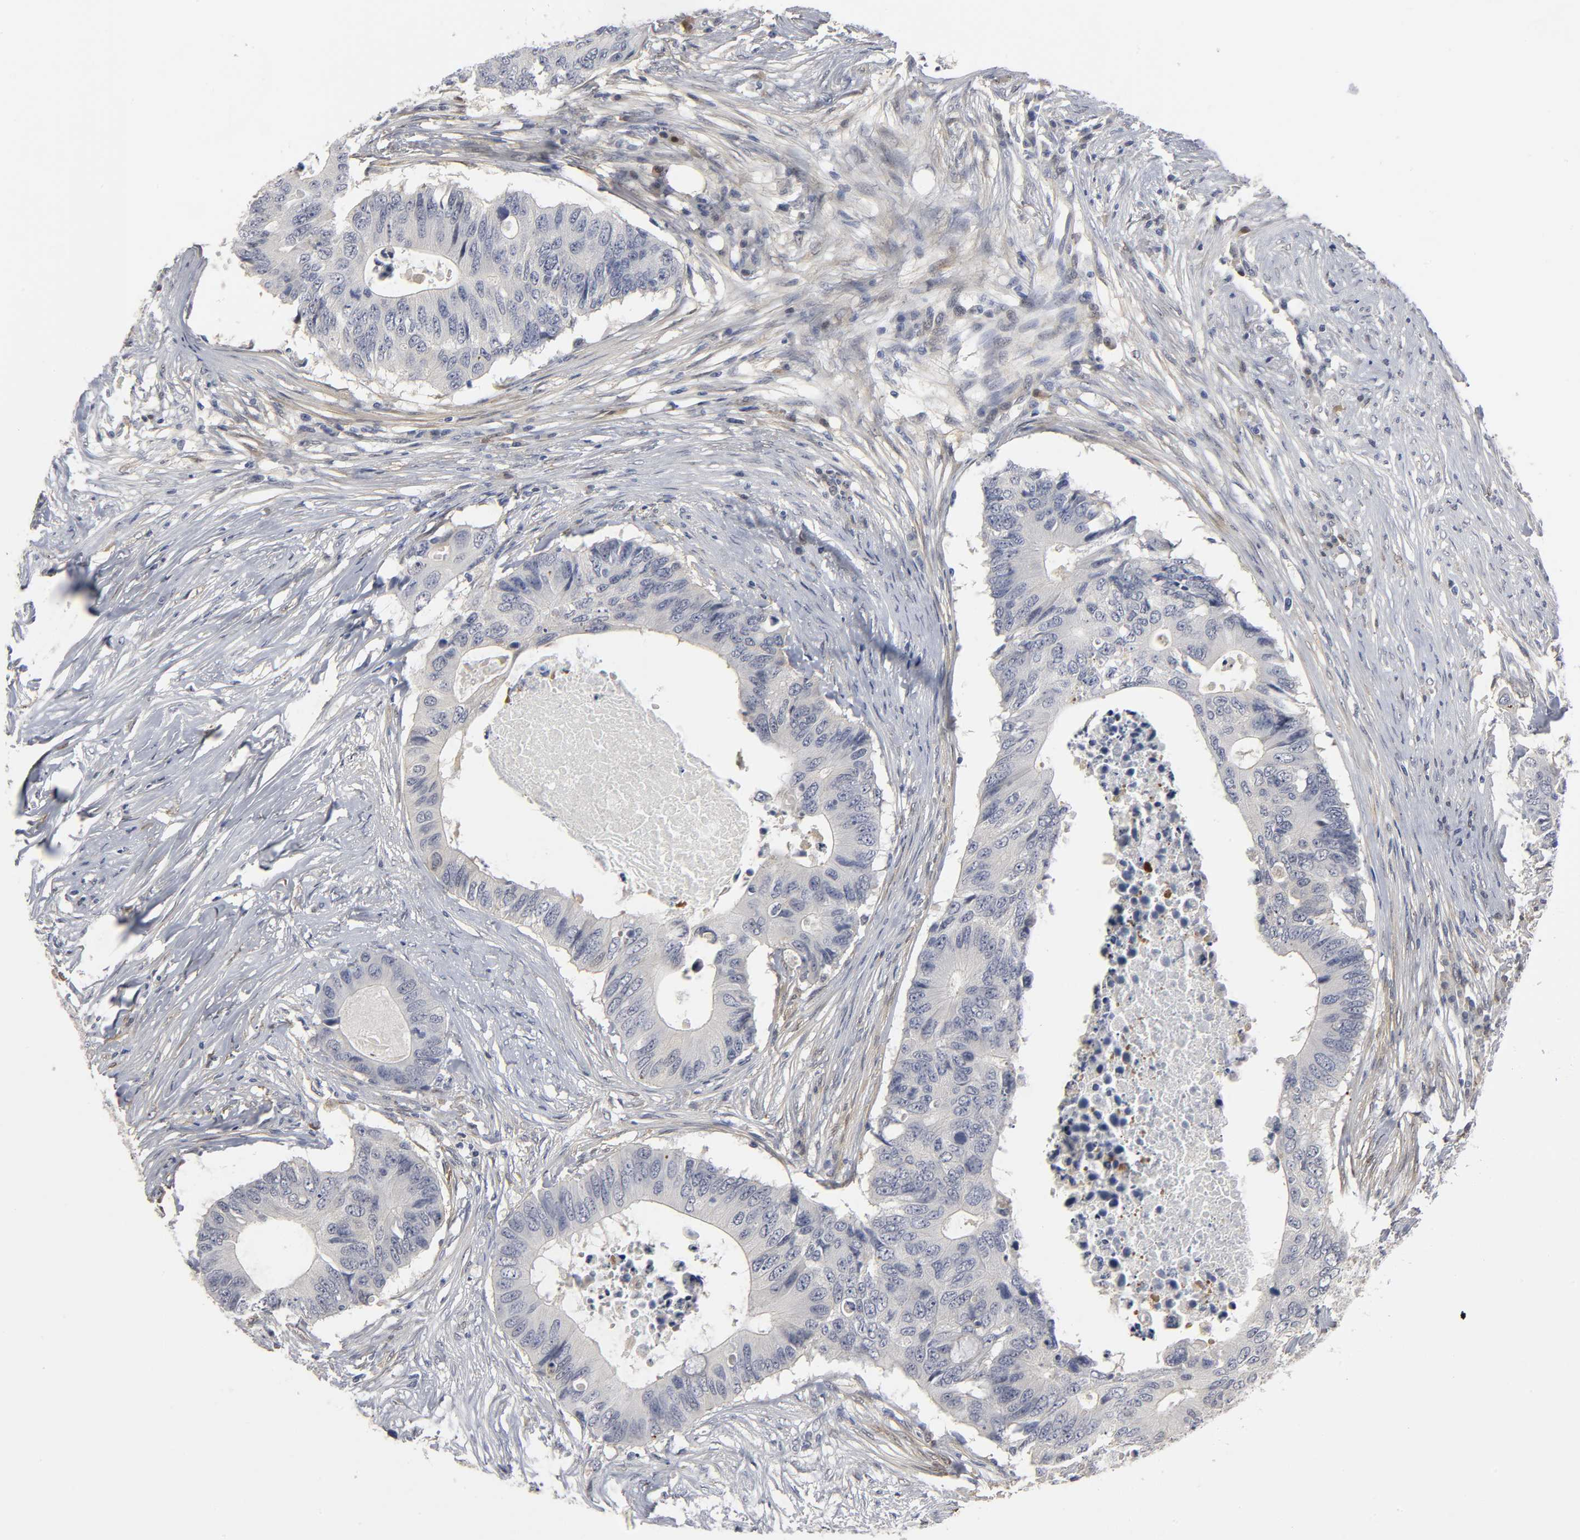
{"staining": {"intensity": "negative", "quantity": "none", "location": "none"}, "tissue": "colorectal cancer", "cell_type": "Tumor cells", "image_type": "cancer", "snomed": [{"axis": "morphology", "description": "Adenocarcinoma, NOS"}, {"axis": "topography", "description": "Colon"}], "caption": "Immunohistochemistry image of neoplastic tissue: human adenocarcinoma (colorectal) stained with DAB (3,3'-diaminobenzidine) exhibits no significant protein positivity in tumor cells.", "gene": "PDLIM3", "patient": {"sex": "male", "age": 71}}